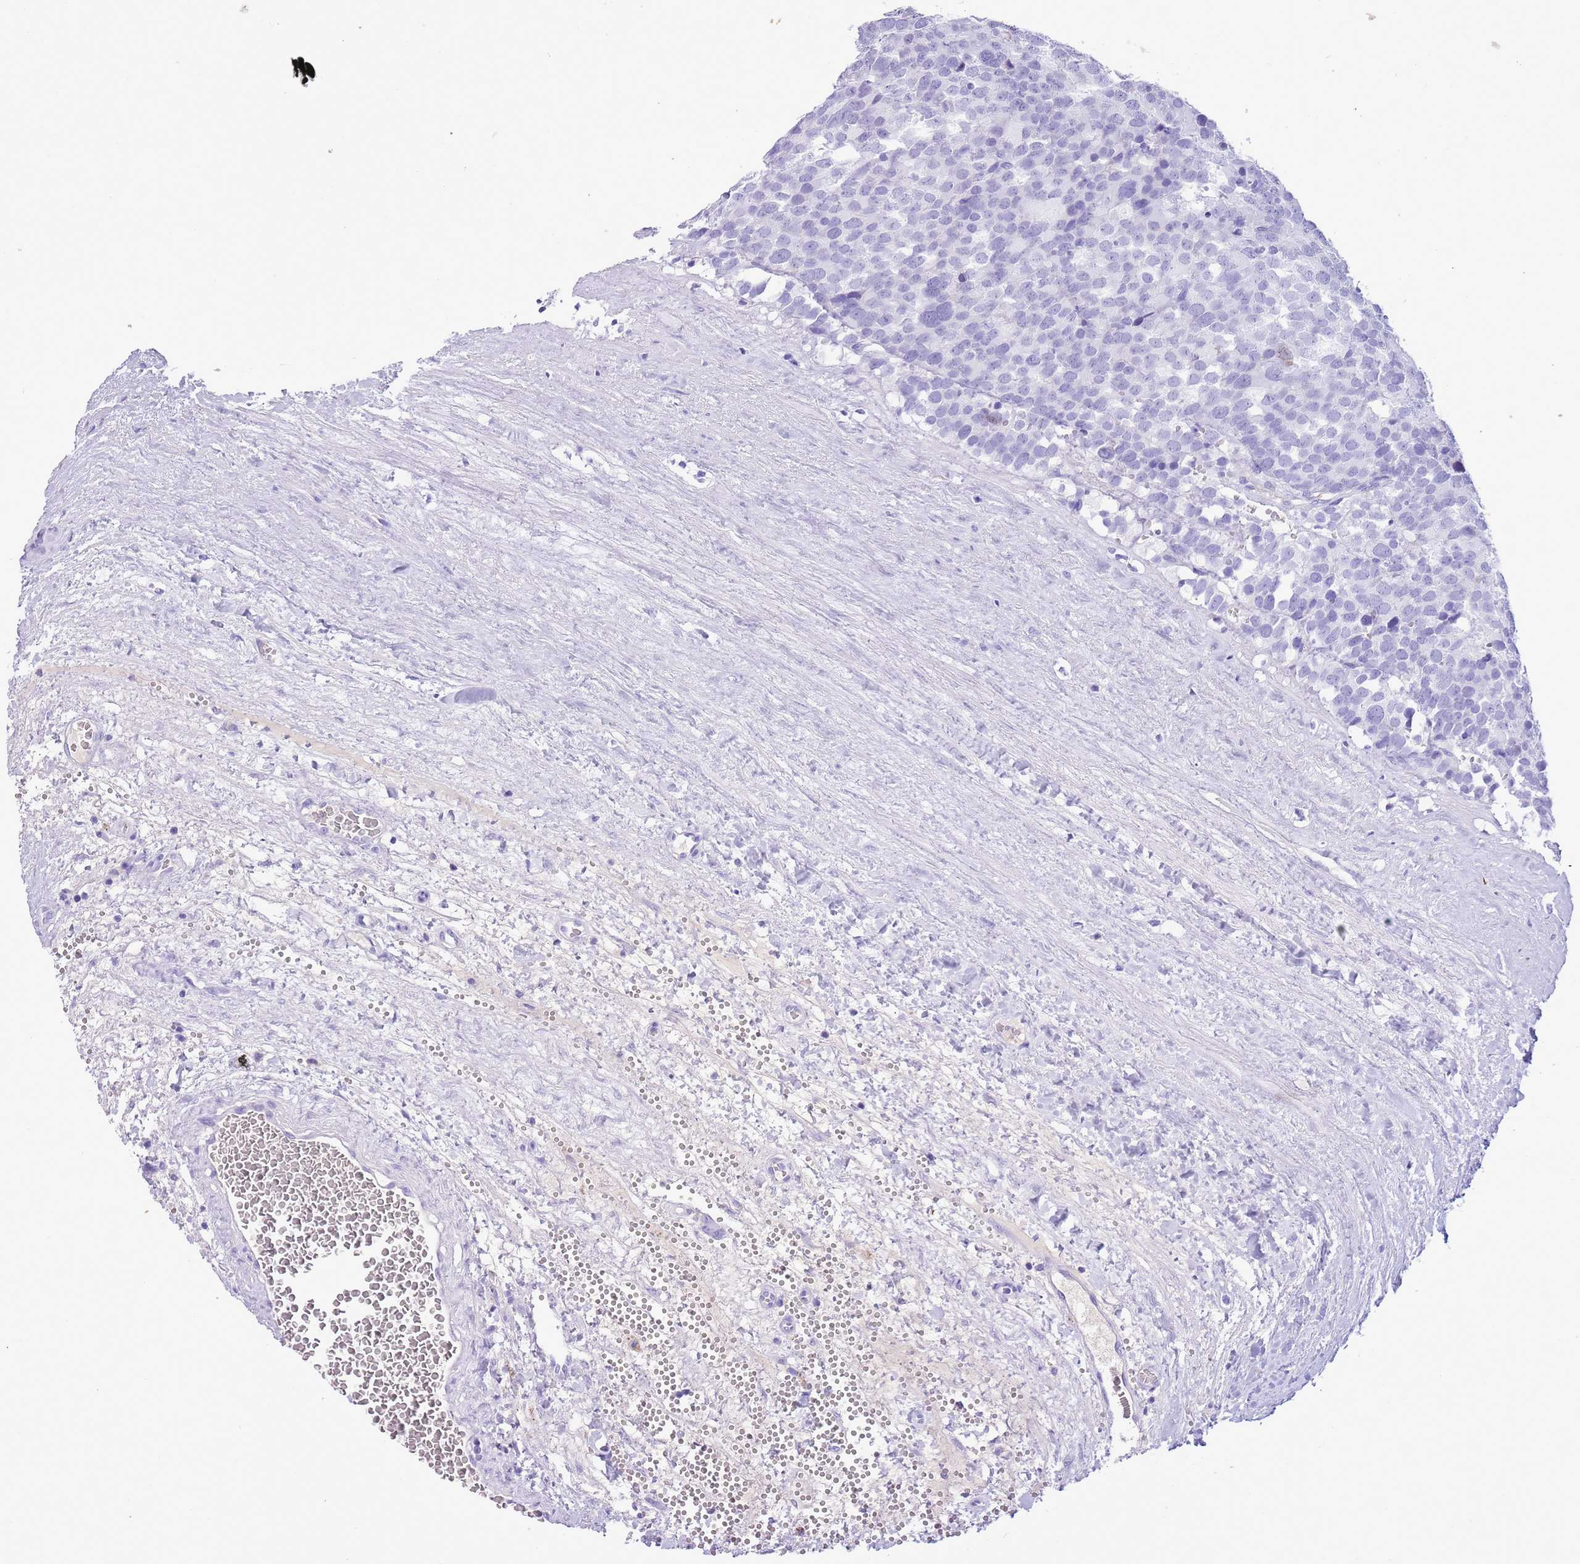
{"staining": {"intensity": "negative", "quantity": "none", "location": "none"}, "tissue": "testis cancer", "cell_type": "Tumor cells", "image_type": "cancer", "snomed": [{"axis": "morphology", "description": "Seminoma, NOS"}, {"axis": "topography", "description": "Testis"}], "caption": "Protein analysis of seminoma (testis) reveals no significant positivity in tumor cells.", "gene": "TBC1D10B", "patient": {"sex": "male", "age": 71}}